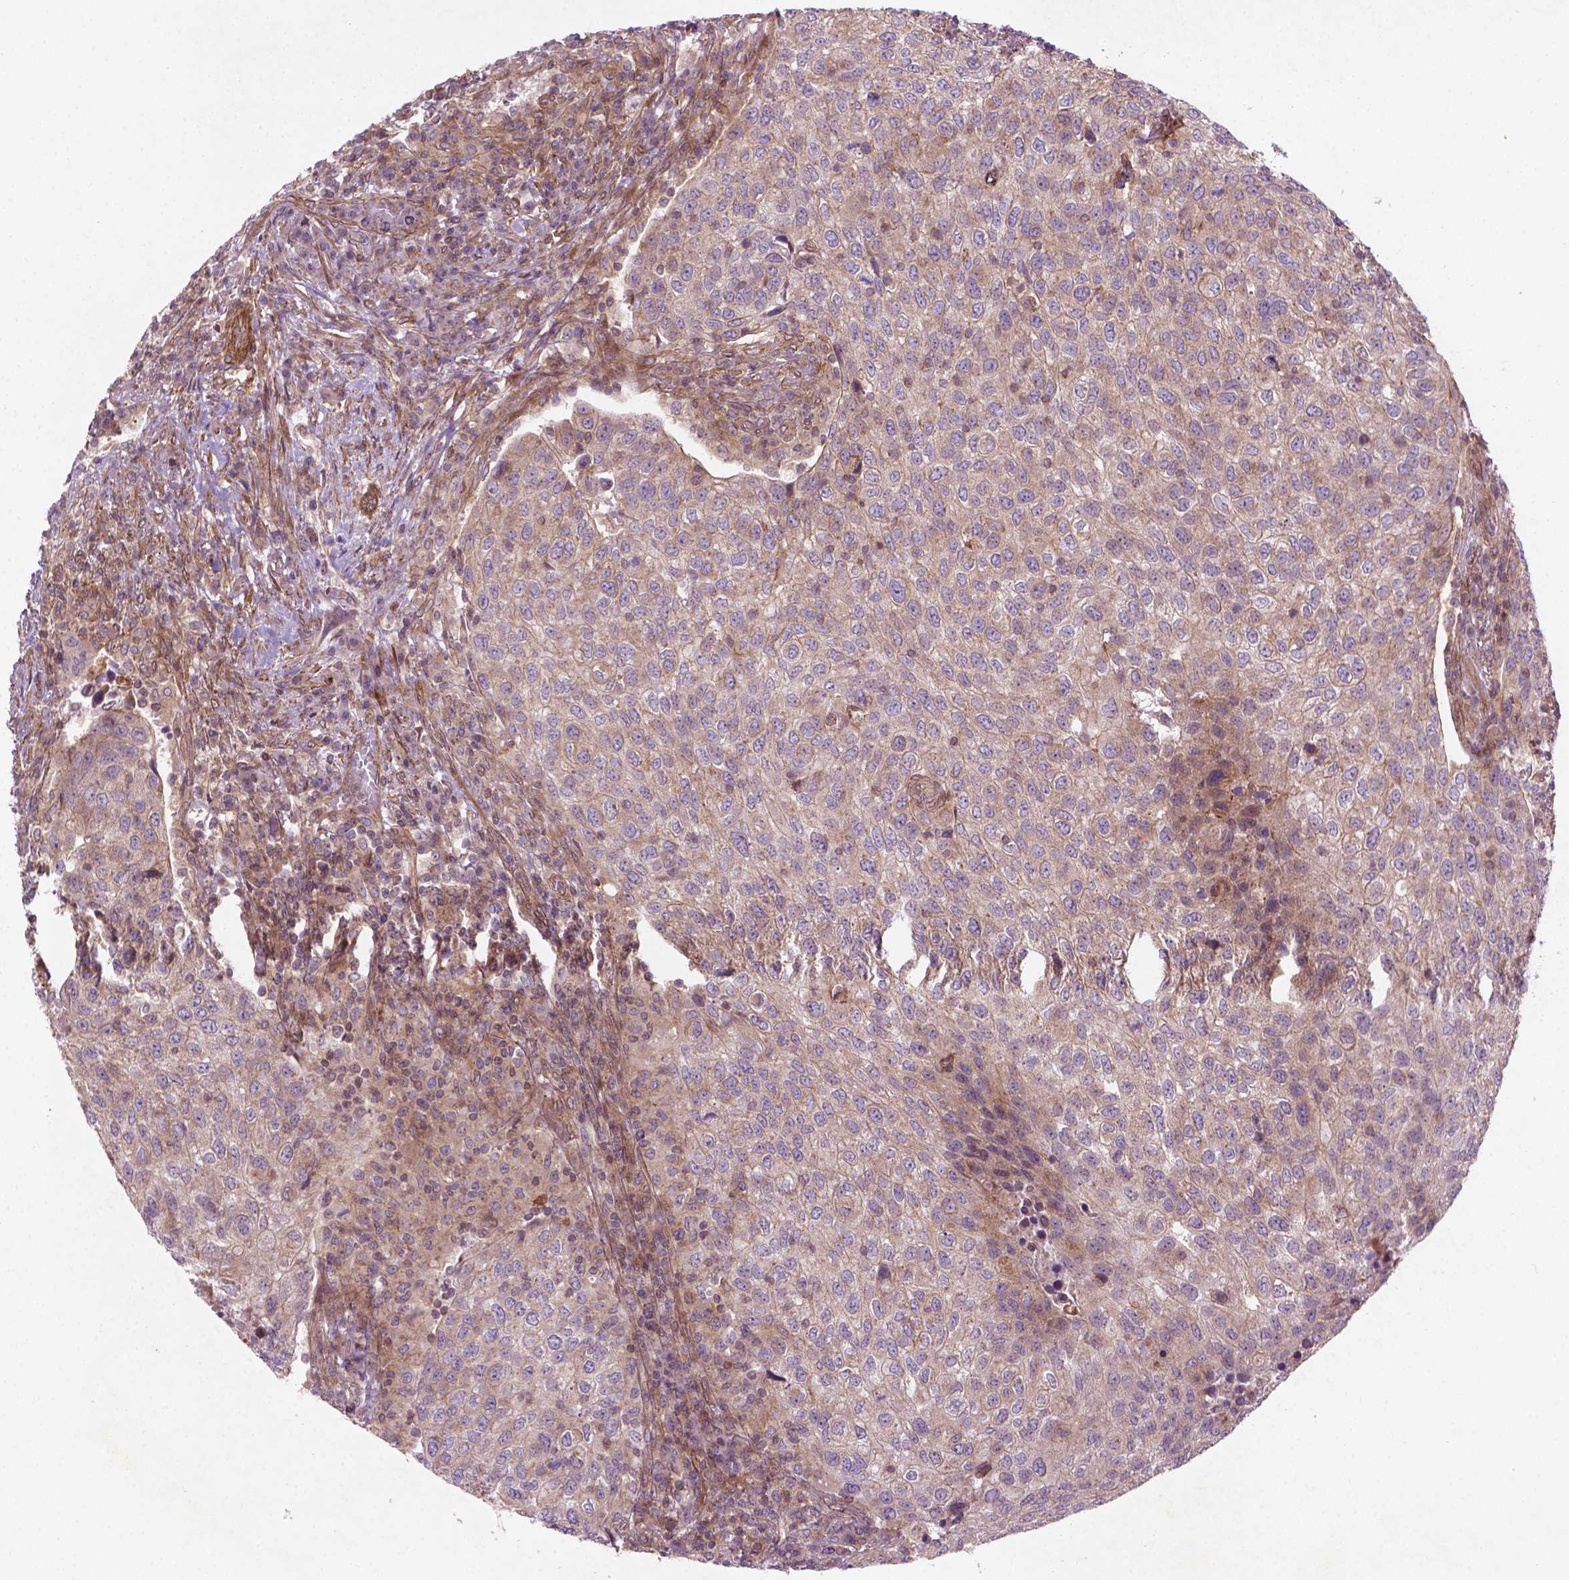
{"staining": {"intensity": "weak", "quantity": "<25%", "location": "cytoplasmic/membranous"}, "tissue": "urothelial cancer", "cell_type": "Tumor cells", "image_type": "cancer", "snomed": [{"axis": "morphology", "description": "Urothelial carcinoma, High grade"}, {"axis": "topography", "description": "Urinary bladder"}], "caption": "Tumor cells show no significant expression in urothelial cancer.", "gene": "TCHP", "patient": {"sex": "female", "age": 78}}